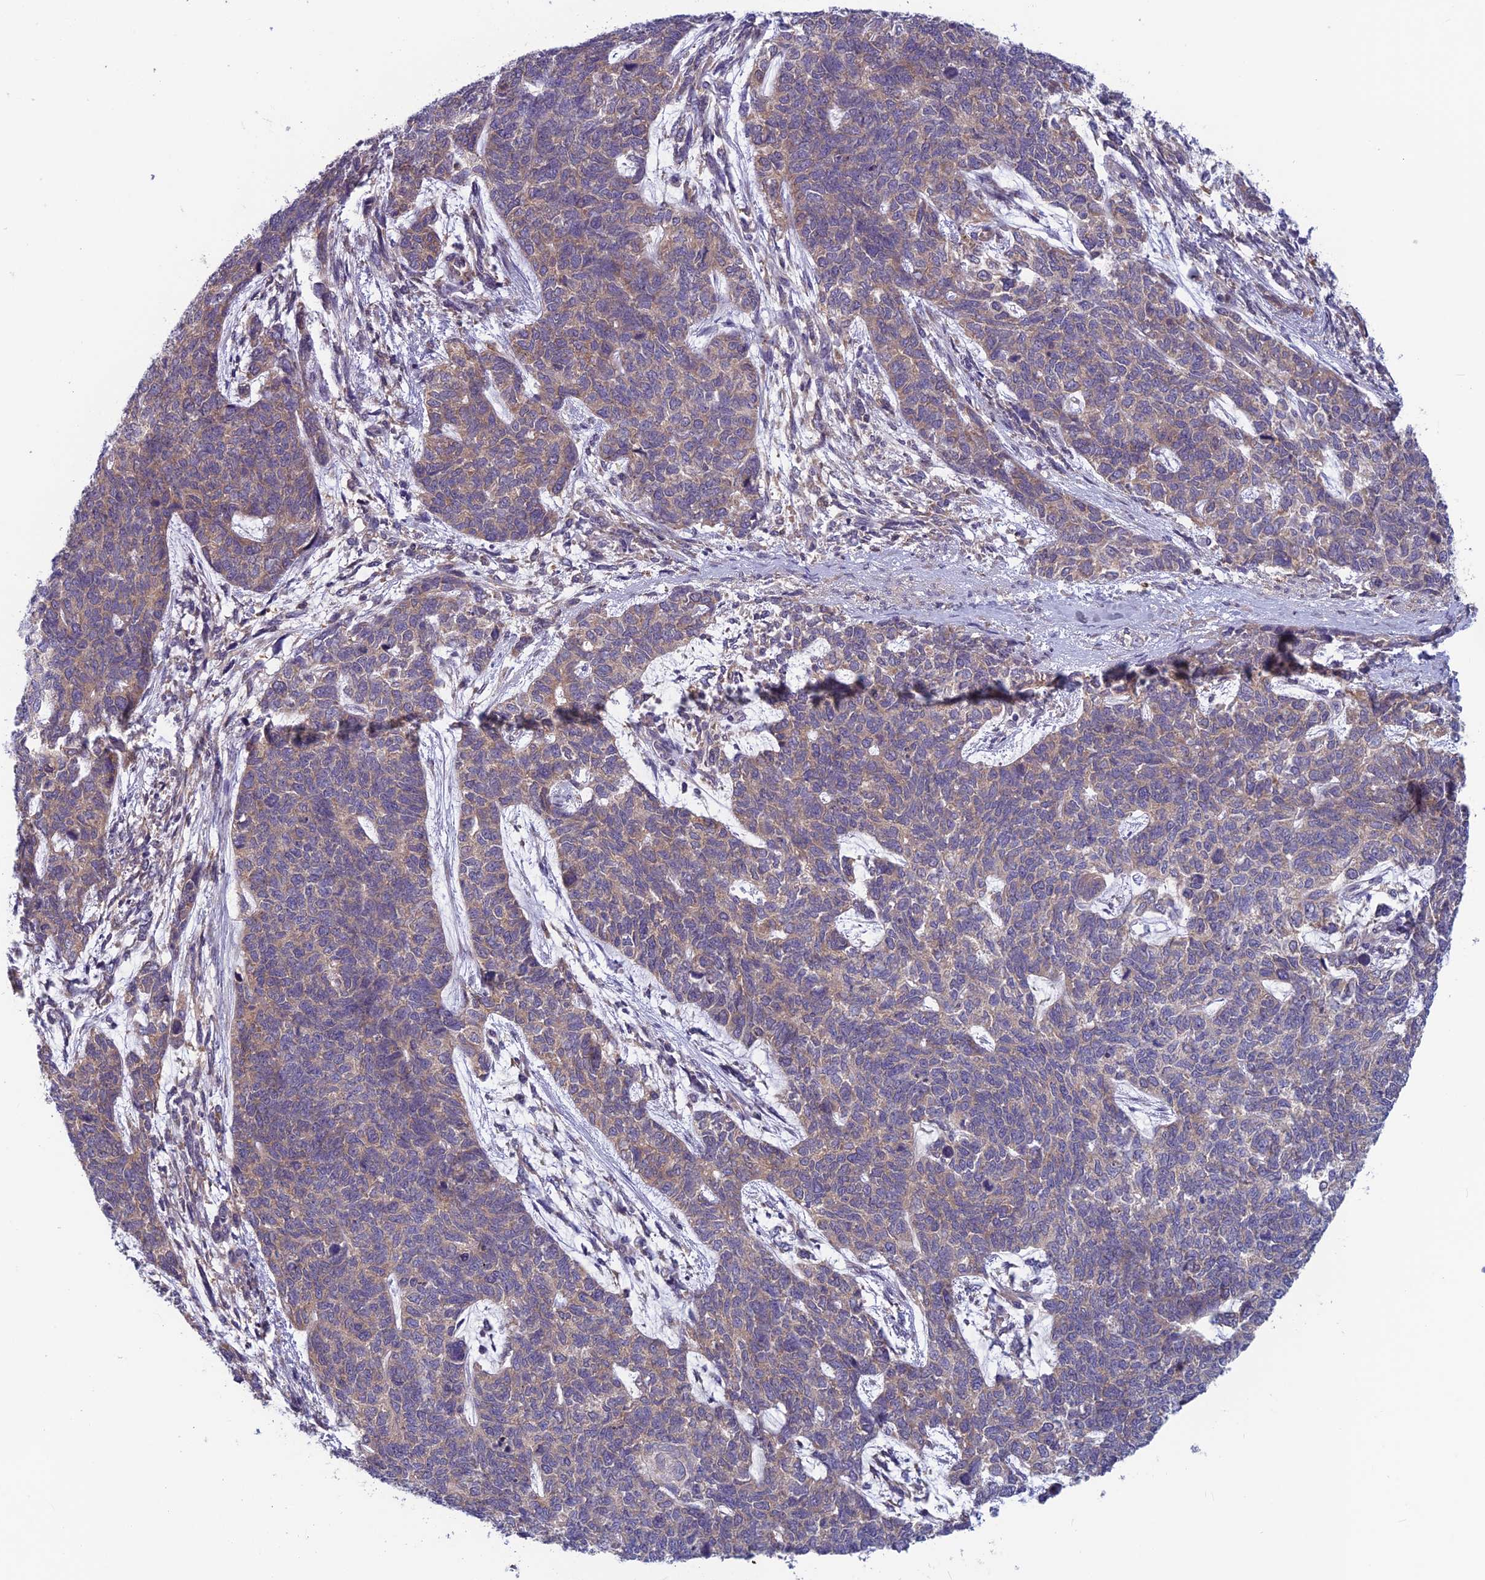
{"staining": {"intensity": "weak", "quantity": "25%-75%", "location": "cytoplasmic/membranous"}, "tissue": "cervical cancer", "cell_type": "Tumor cells", "image_type": "cancer", "snomed": [{"axis": "morphology", "description": "Squamous cell carcinoma, NOS"}, {"axis": "topography", "description": "Cervix"}], "caption": "Protein analysis of cervical cancer tissue reveals weak cytoplasmic/membranous staining in approximately 25%-75% of tumor cells.", "gene": "MAST2", "patient": {"sex": "female", "age": 63}}